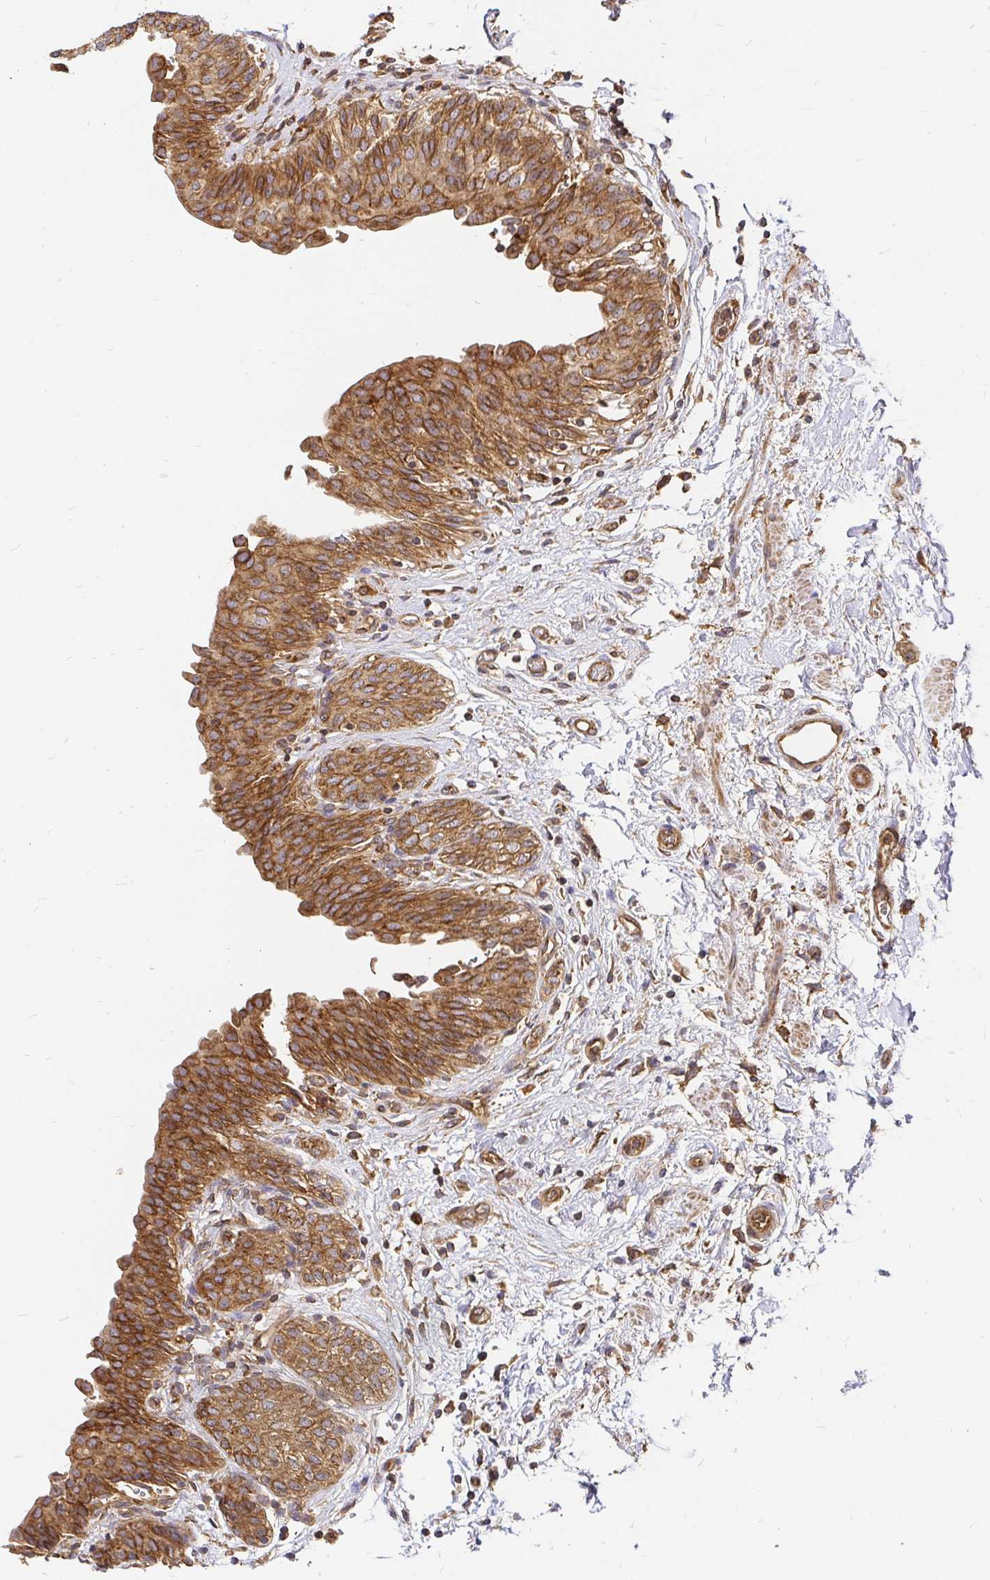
{"staining": {"intensity": "strong", "quantity": ">75%", "location": "cytoplasmic/membranous"}, "tissue": "urinary bladder", "cell_type": "Urothelial cells", "image_type": "normal", "snomed": [{"axis": "morphology", "description": "Normal tissue, NOS"}, {"axis": "topography", "description": "Urinary bladder"}], "caption": "A high-resolution image shows immunohistochemistry staining of benign urinary bladder, which demonstrates strong cytoplasmic/membranous expression in about >75% of urothelial cells.", "gene": "KIF5B", "patient": {"sex": "male", "age": 68}}